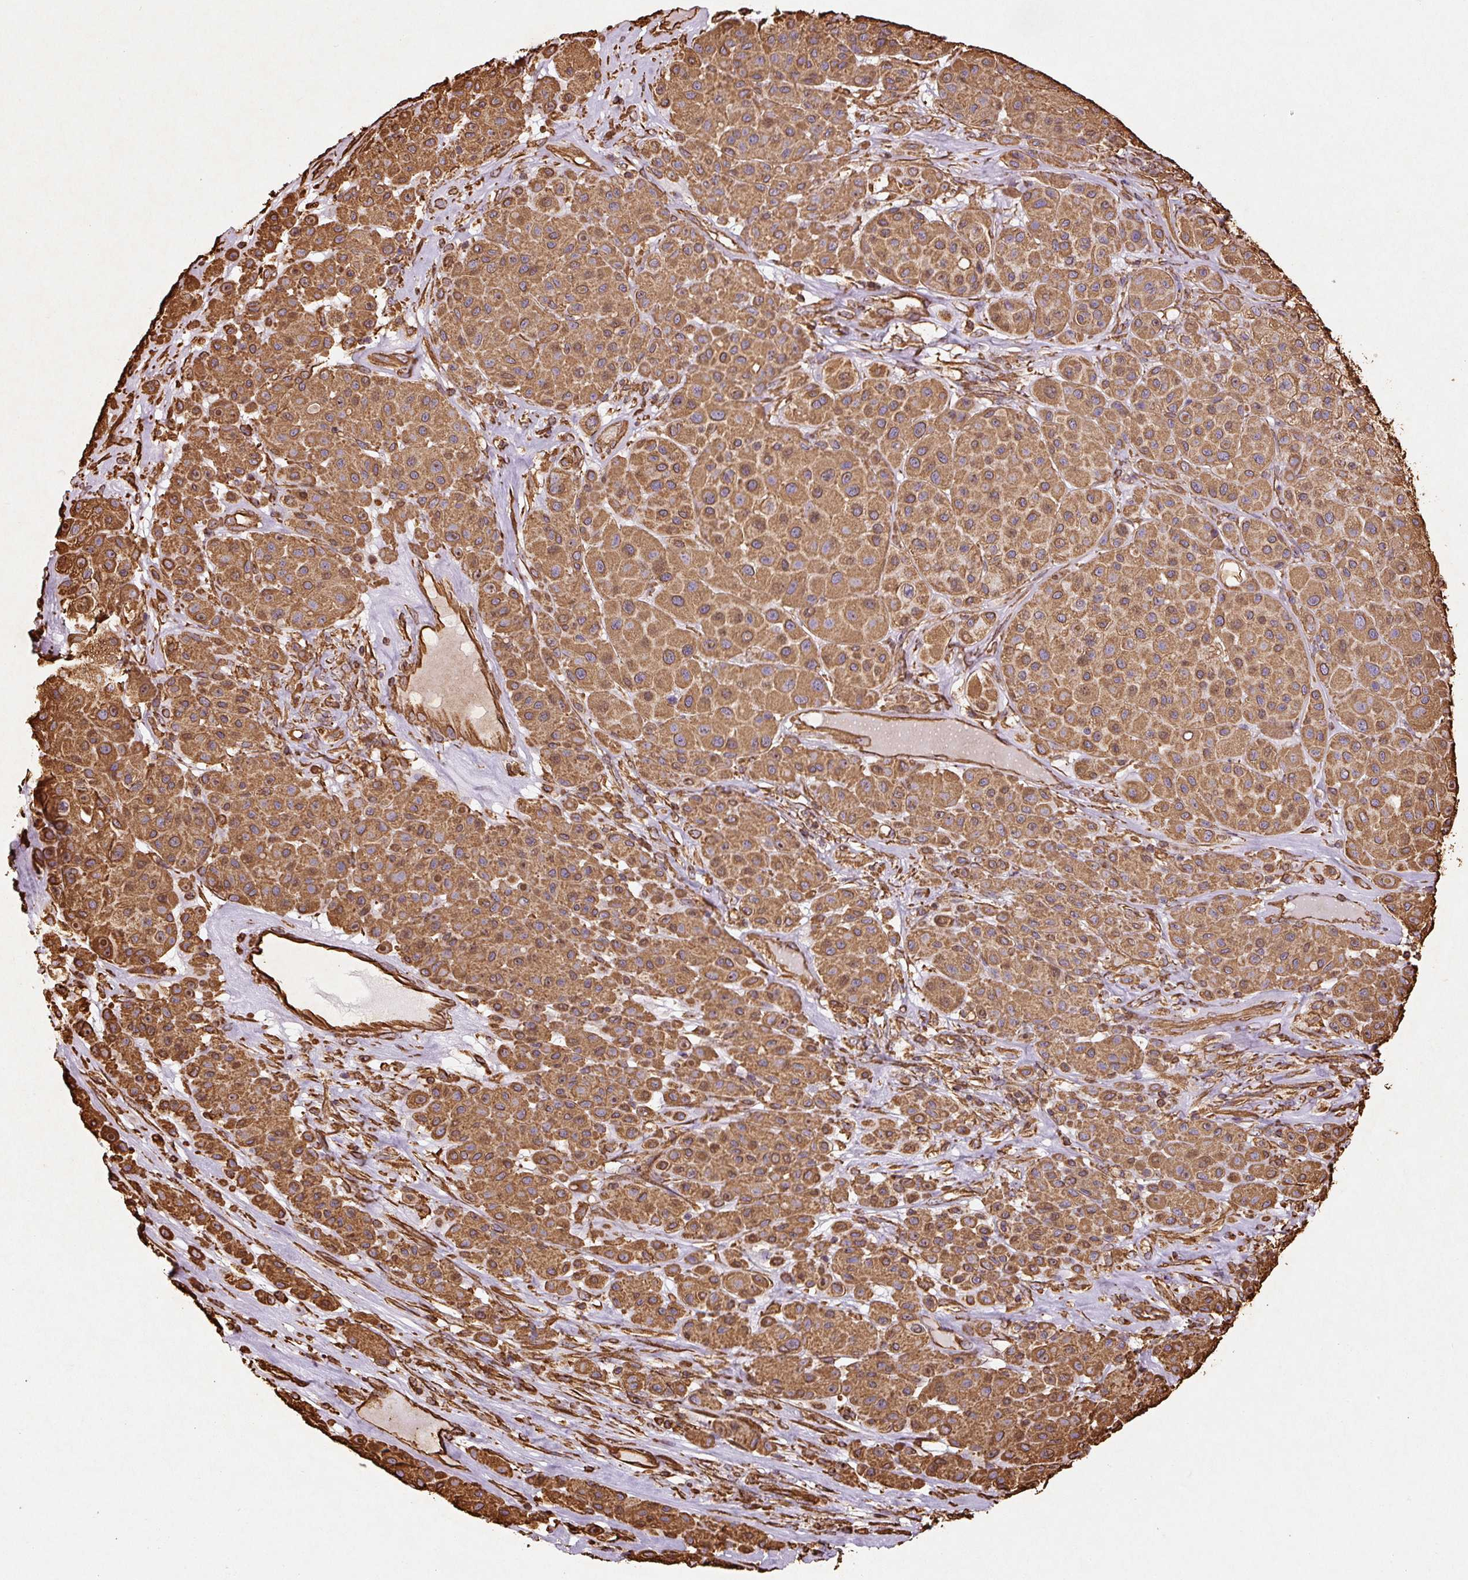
{"staining": {"intensity": "moderate", "quantity": ">75%", "location": "cytoplasmic/membranous"}, "tissue": "melanoma", "cell_type": "Tumor cells", "image_type": "cancer", "snomed": [{"axis": "morphology", "description": "Malignant melanoma, Metastatic site"}, {"axis": "topography", "description": "Smooth muscle"}], "caption": "DAB immunohistochemical staining of malignant melanoma (metastatic site) shows moderate cytoplasmic/membranous protein expression in about >75% of tumor cells.", "gene": "VIM", "patient": {"sex": "male", "age": 41}}